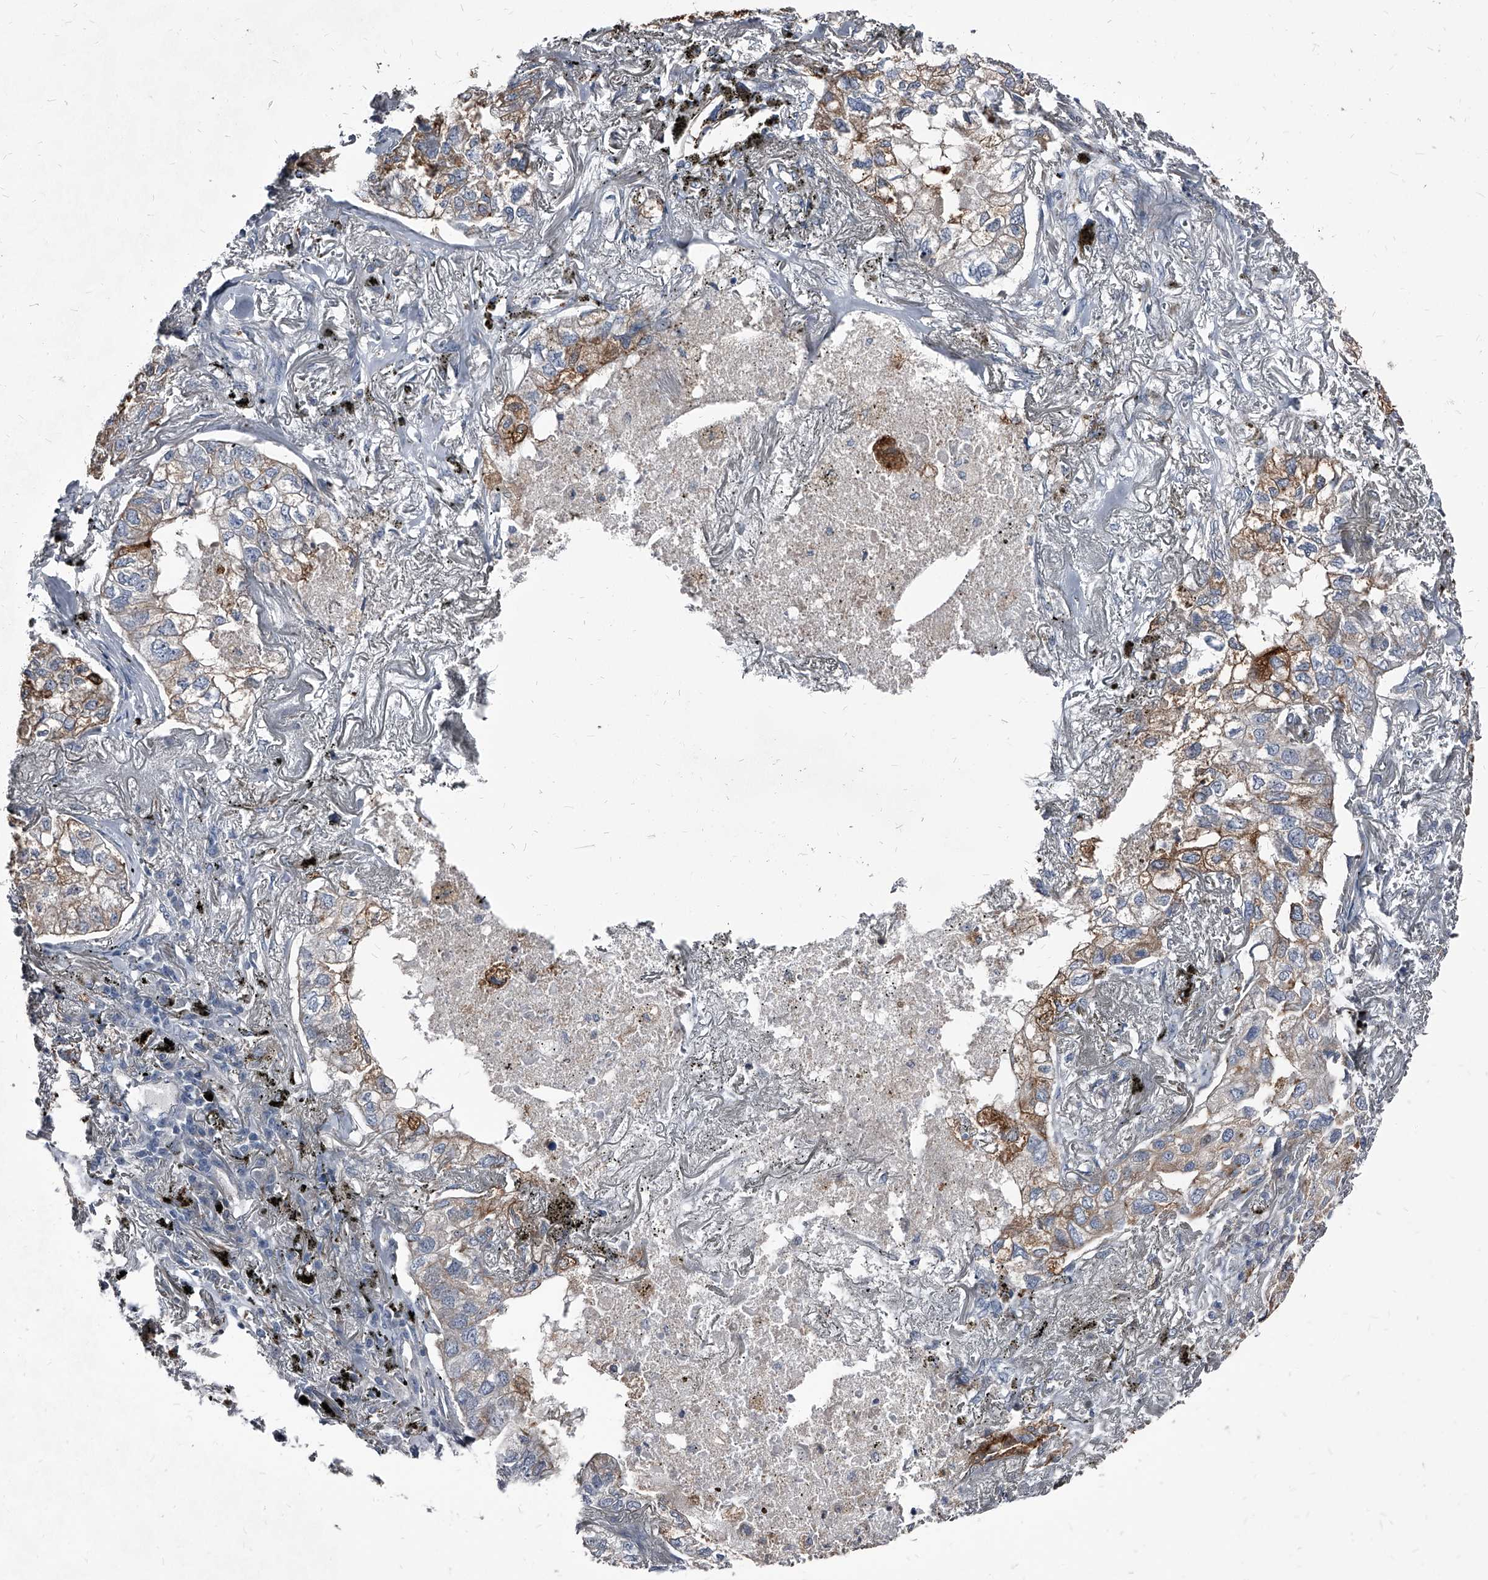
{"staining": {"intensity": "moderate", "quantity": "<25%", "location": "cytoplasmic/membranous"}, "tissue": "lung cancer", "cell_type": "Tumor cells", "image_type": "cancer", "snomed": [{"axis": "morphology", "description": "Adenocarcinoma, NOS"}, {"axis": "topography", "description": "Lung"}], "caption": "A high-resolution micrograph shows IHC staining of lung cancer (adenocarcinoma), which shows moderate cytoplasmic/membranous staining in about <25% of tumor cells.", "gene": "PGLYRP3", "patient": {"sex": "male", "age": 65}}